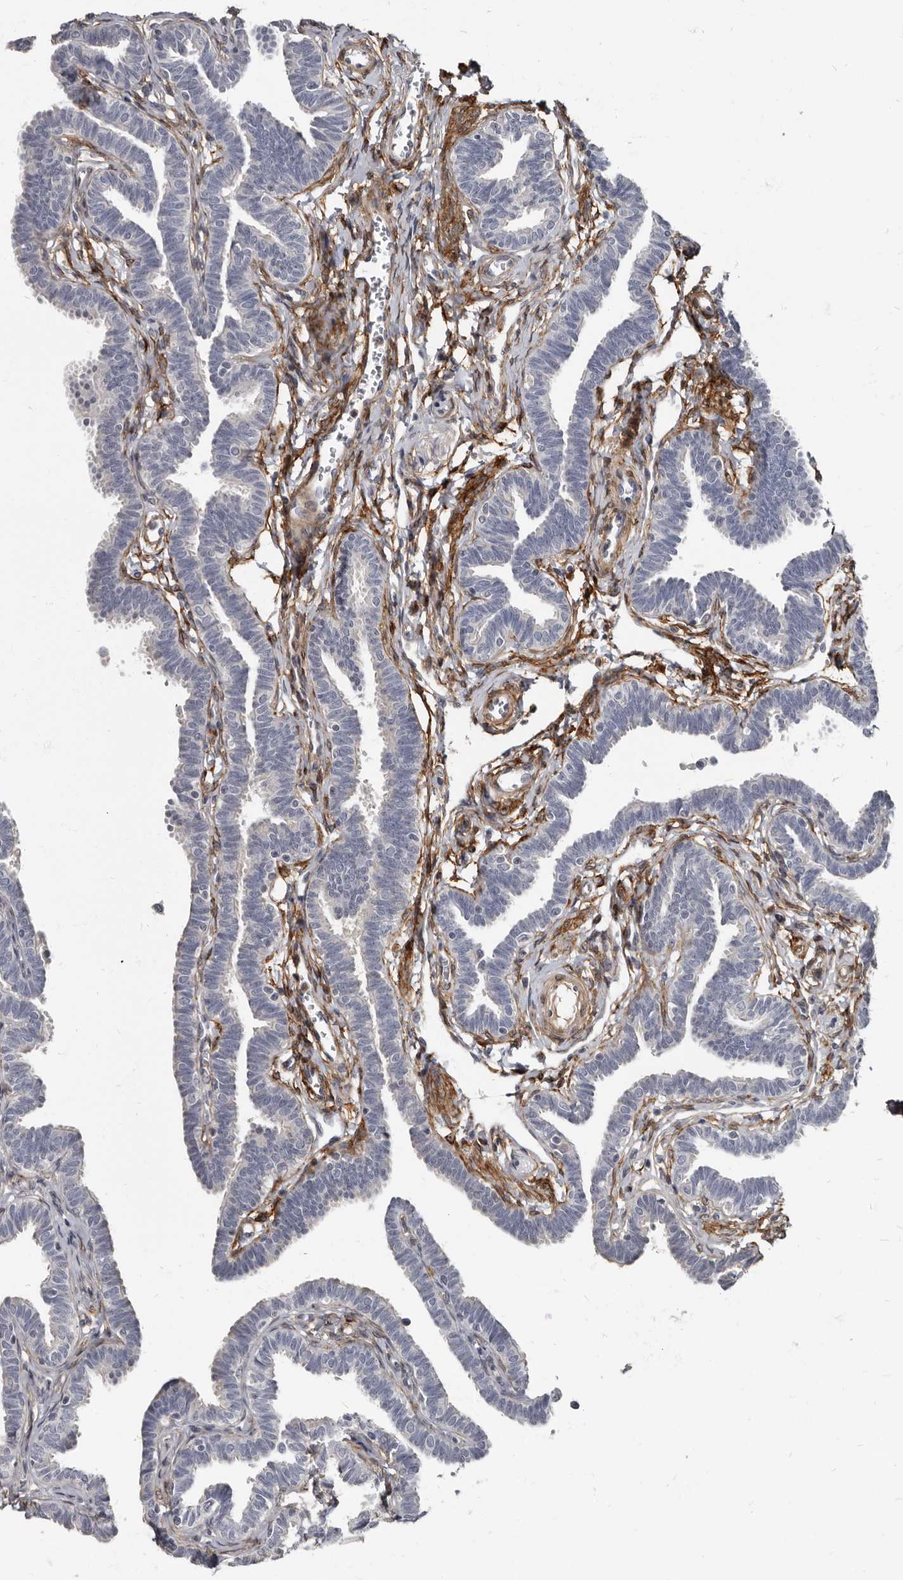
{"staining": {"intensity": "negative", "quantity": "none", "location": "none"}, "tissue": "fallopian tube", "cell_type": "Glandular cells", "image_type": "normal", "snomed": [{"axis": "morphology", "description": "Normal tissue, NOS"}, {"axis": "topography", "description": "Fallopian tube"}, {"axis": "topography", "description": "Ovary"}], "caption": "The photomicrograph exhibits no significant positivity in glandular cells of fallopian tube.", "gene": "MRGPRF", "patient": {"sex": "female", "age": 23}}